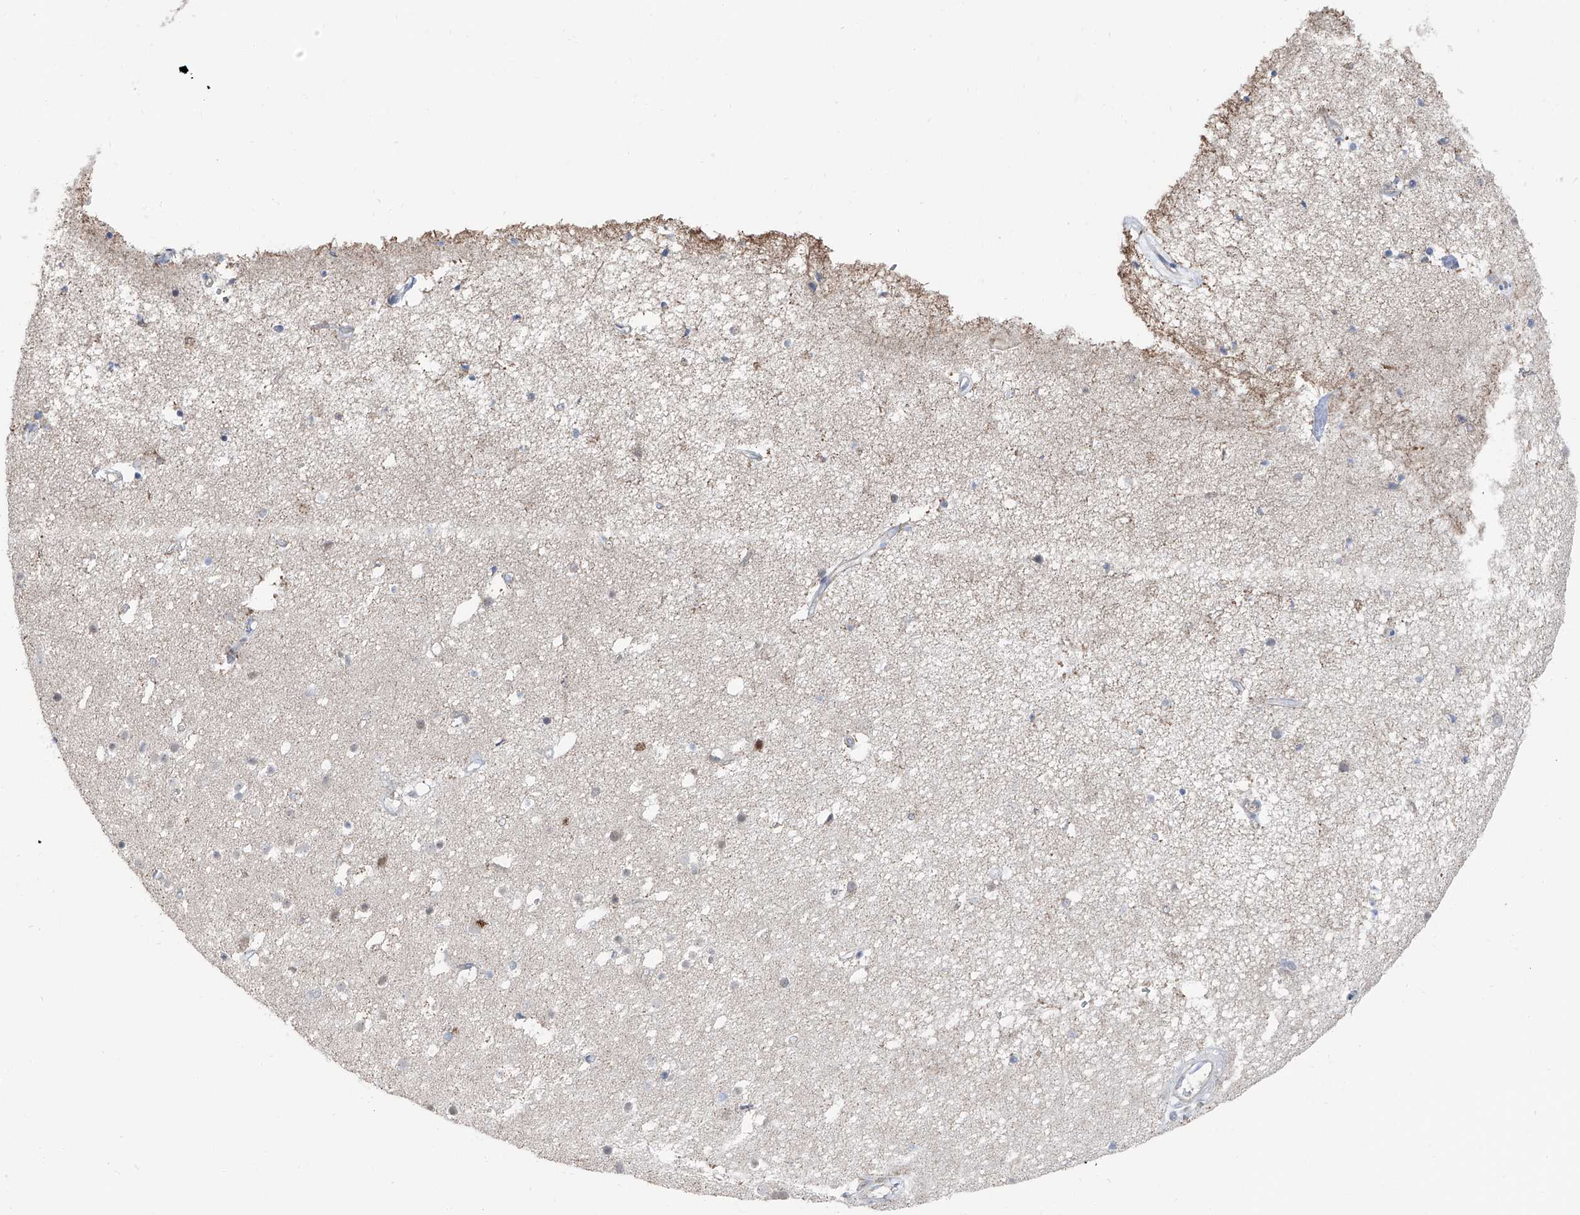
{"staining": {"intensity": "weak", "quantity": "<25%", "location": "cytoplasmic/membranous"}, "tissue": "cerebral cortex", "cell_type": "Endothelial cells", "image_type": "normal", "snomed": [{"axis": "morphology", "description": "Normal tissue, NOS"}, {"axis": "topography", "description": "Cerebral cortex"}], "caption": "IHC photomicrograph of benign human cerebral cortex stained for a protein (brown), which displays no expression in endothelial cells.", "gene": "GPR142", "patient": {"sex": "male", "age": 54}}